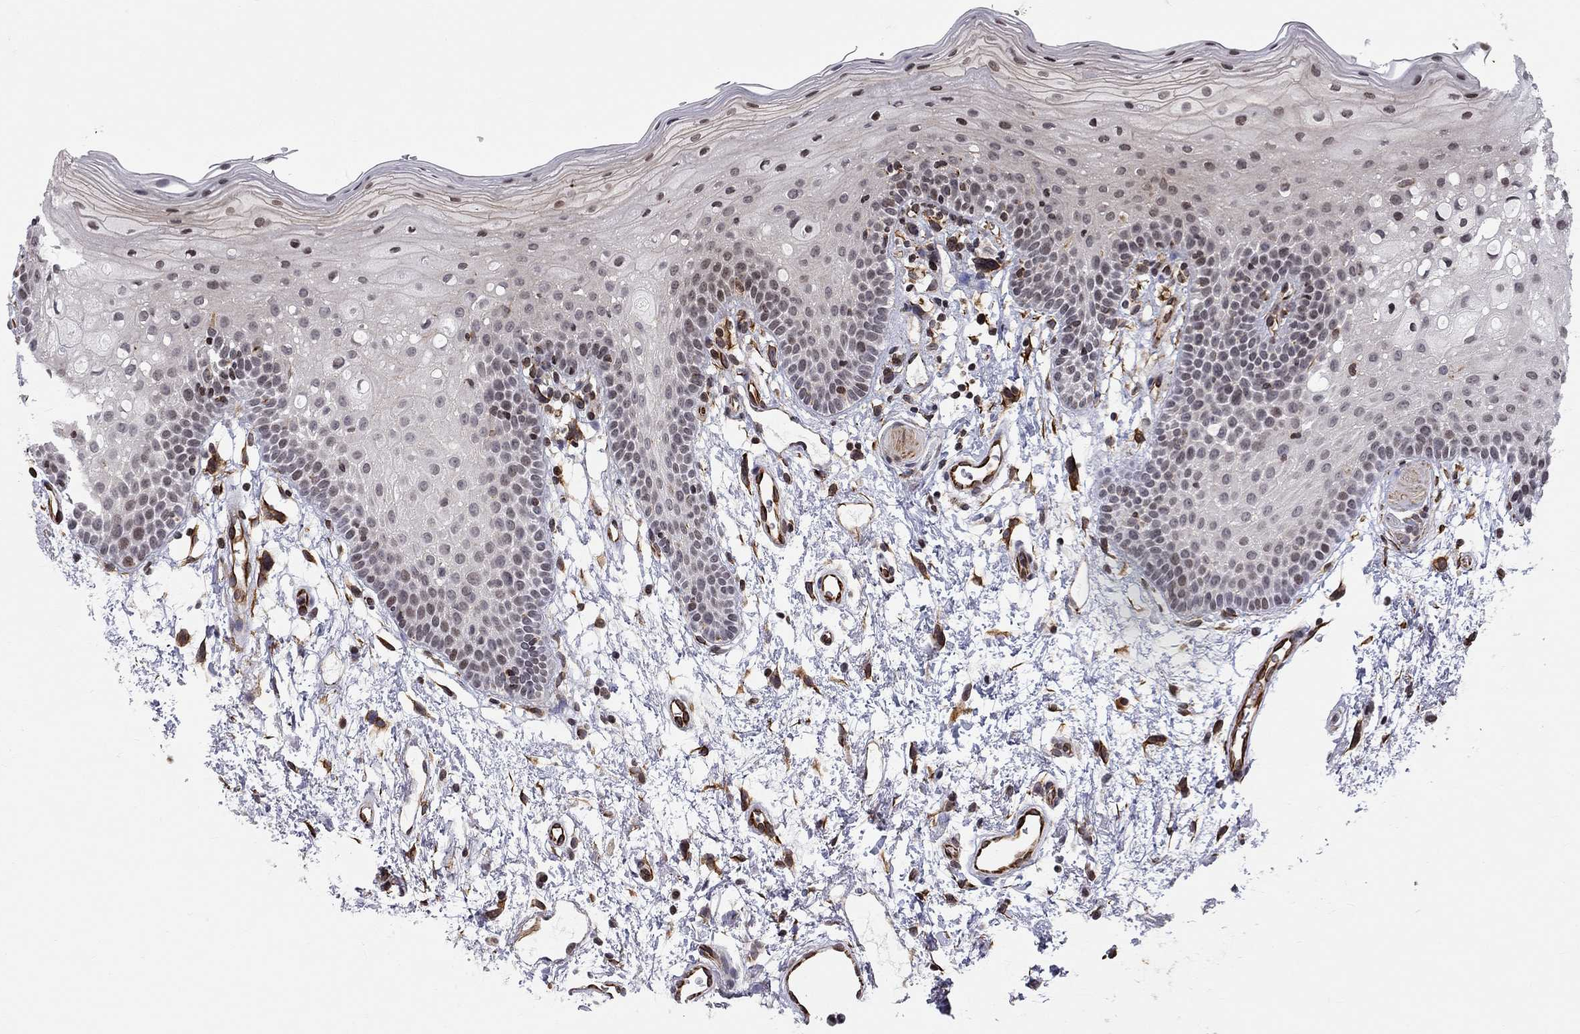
{"staining": {"intensity": "negative", "quantity": "none", "location": "none"}, "tissue": "oral mucosa", "cell_type": "Squamous epithelial cells", "image_type": "normal", "snomed": [{"axis": "morphology", "description": "Normal tissue, NOS"}, {"axis": "topography", "description": "Oral tissue"}, {"axis": "topography", "description": "Tounge, NOS"}], "caption": "There is no significant positivity in squamous epithelial cells of oral mucosa. Nuclei are stained in blue.", "gene": "MTNR1B", "patient": {"sex": "female", "age": 83}}